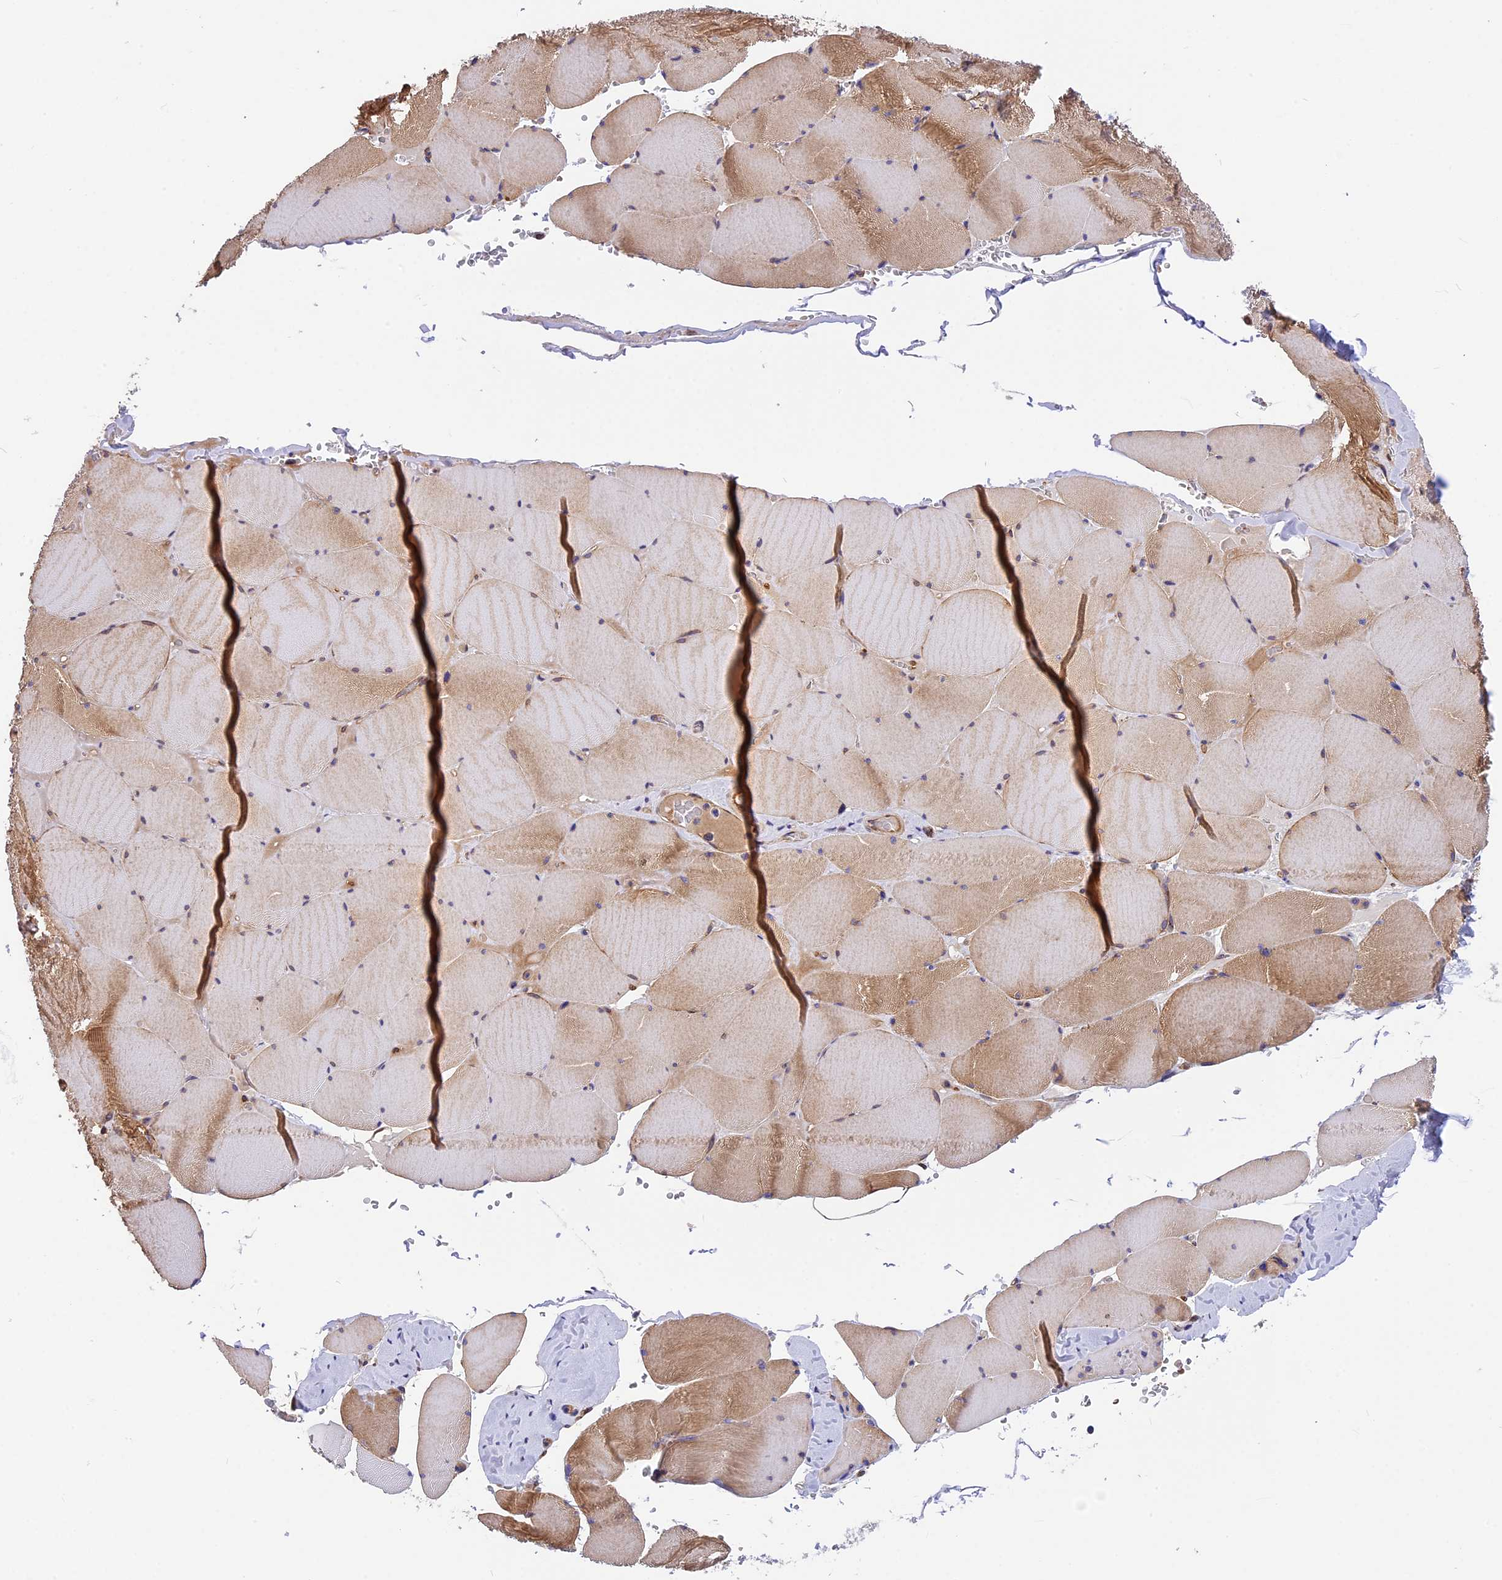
{"staining": {"intensity": "moderate", "quantity": "25%-75%", "location": "cytoplasmic/membranous"}, "tissue": "skeletal muscle", "cell_type": "Myocytes", "image_type": "normal", "snomed": [{"axis": "morphology", "description": "Normal tissue, NOS"}, {"axis": "topography", "description": "Skeletal muscle"}, {"axis": "topography", "description": "Head-Neck"}], "caption": "Unremarkable skeletal muscle shows moderate cytoplasmic/membranous expression in approximately 25%-75% of myocytes, visualized by immunohistochemistry.", "gene": "MED20", "patient": {"sex": "male", "age": 66}}